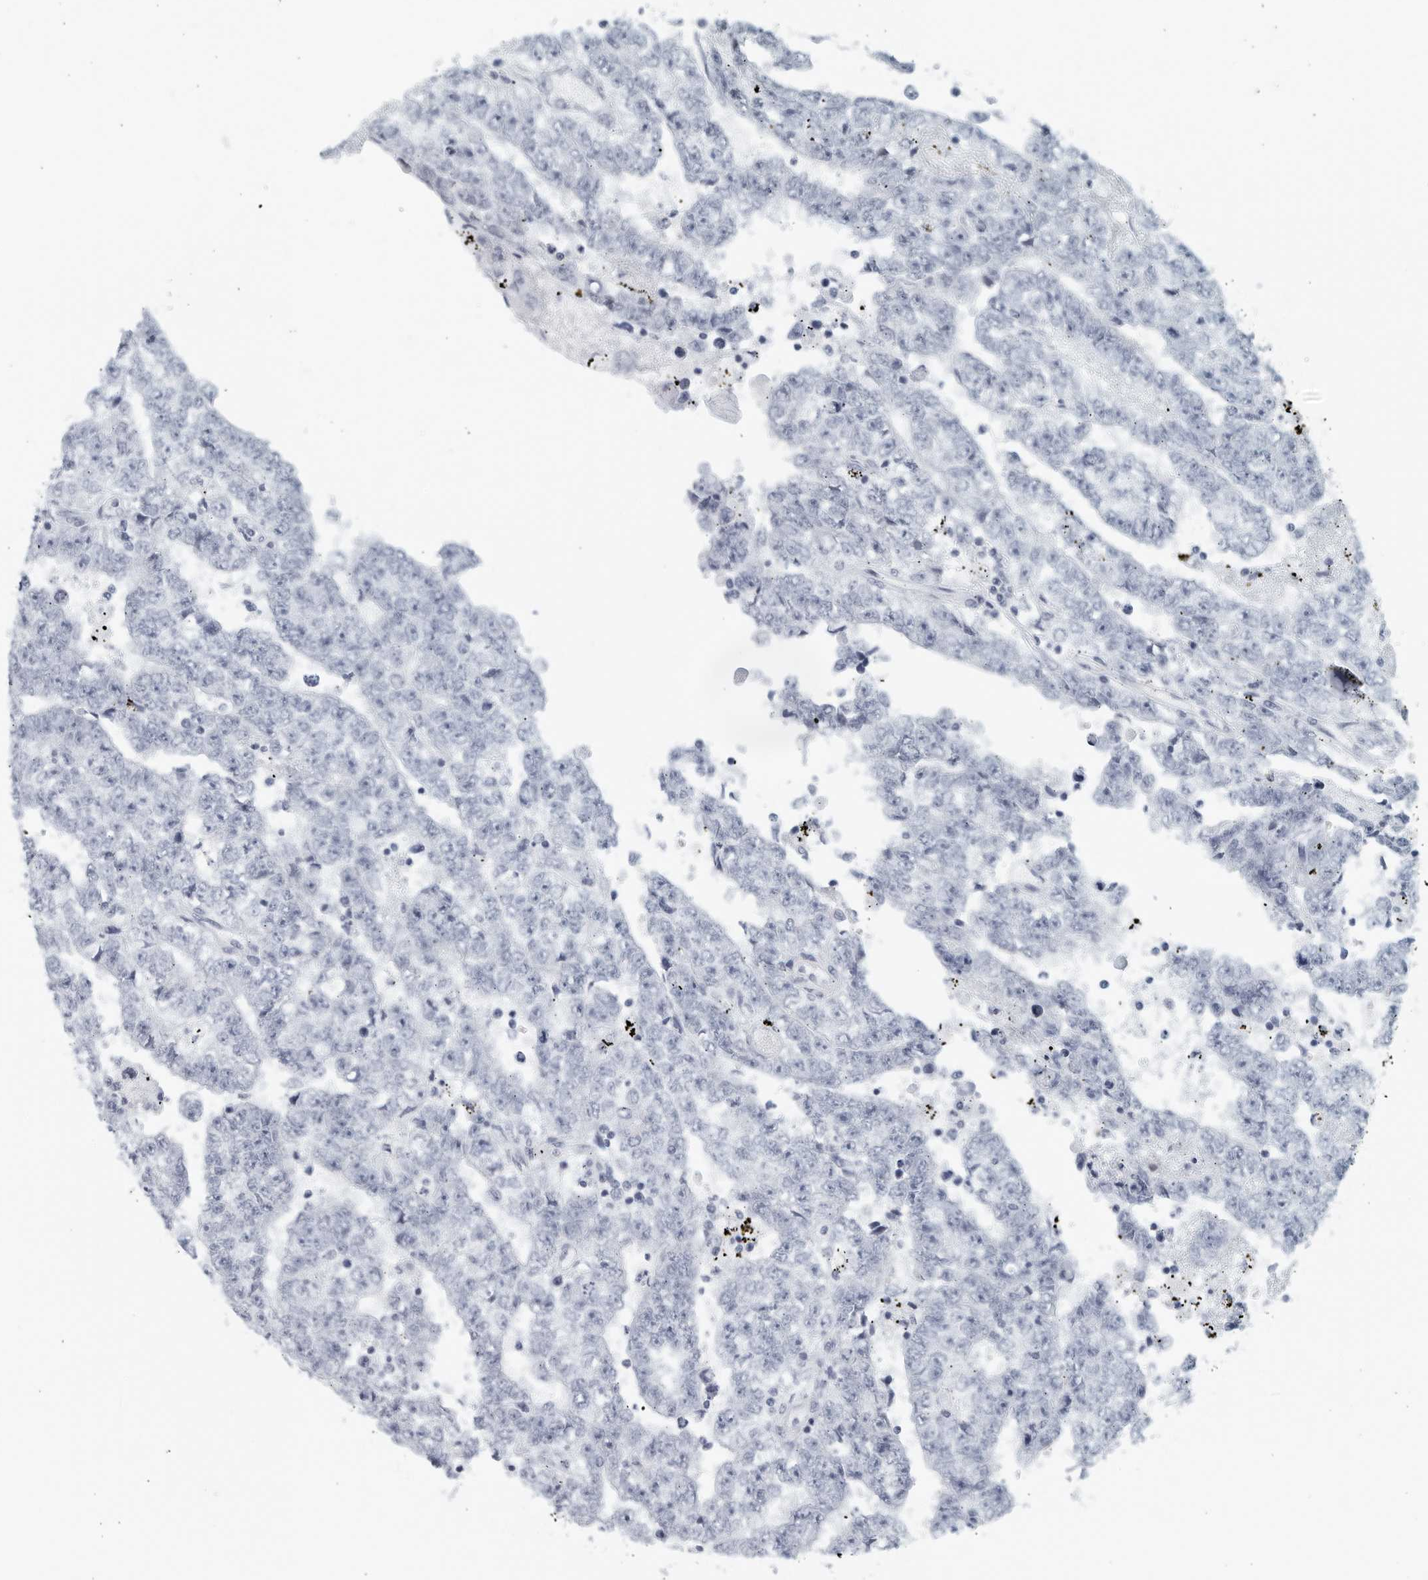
{"staining": {"intensity": "negative", "quantity": "none", "location": "none"}, "tissue": "testis cancer", "cell_type": "Tumor cells", "image_type": "cancer", "snomed": [{"axis": "morphology", "description": "Carcinoma, Embryonal, NOS"}, {"axis": "topography", "description": "Testis"}], "caption": "There is no significant staining in tumor cells of testis embryonal carcinoma. The staining was performed using DAB to visualize the protein expression in brown, while the nuclei were stained in blue with hematoxylin (Magnification: 20x).", "gene": "KLK7", "patient": {"sex": "male", "age": 25}}